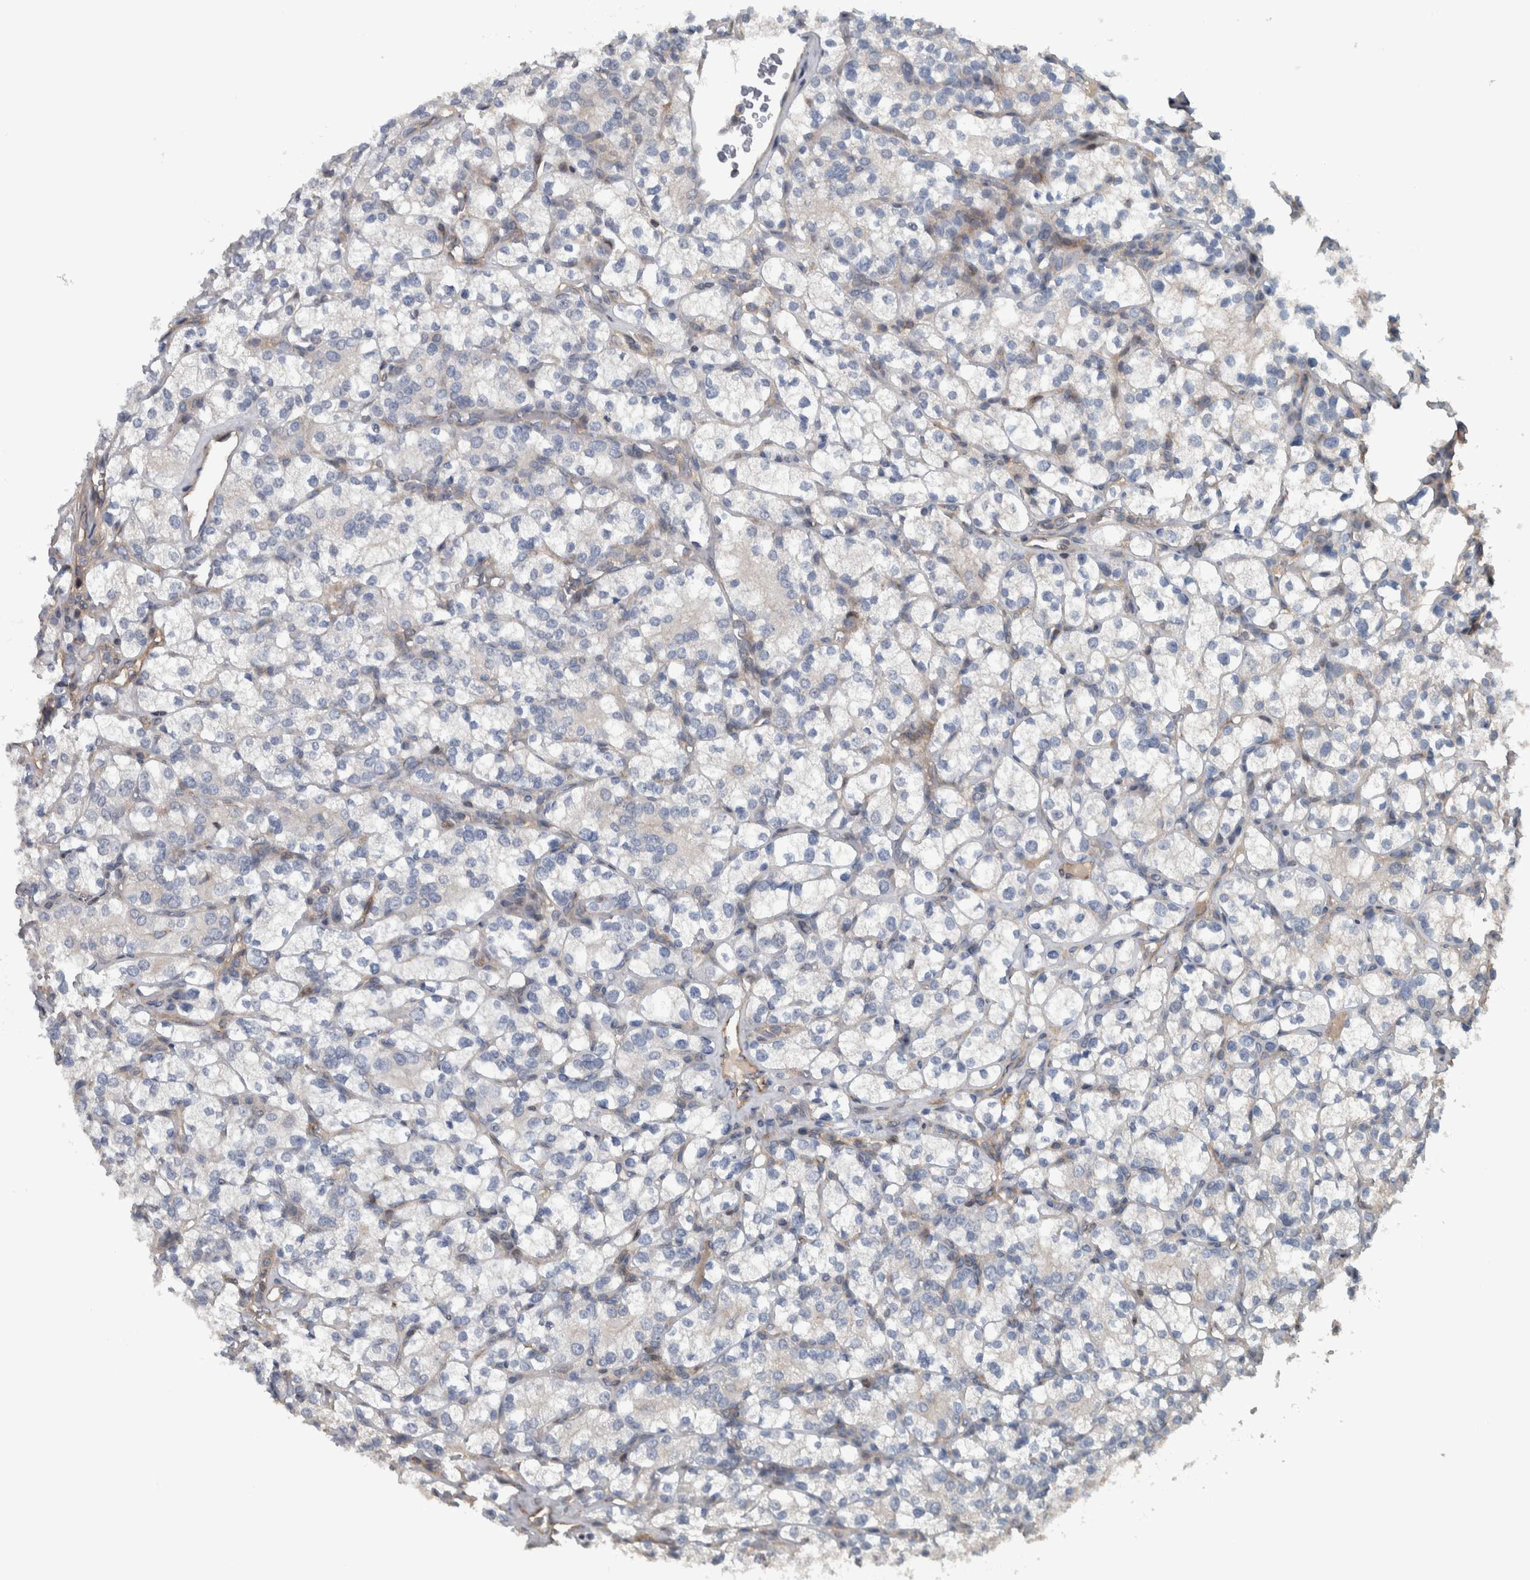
{"staining": {"intensity": "negative", "quantity": "none", "location": "none"}, "tissue": "renal cancer", "cell_type": "Tumor cells", "image_type": "cancer", "snomed": [{"axis": "morphology", "description": "Adenocarcinoma, NOS"}, {"axis": "topography", "description": "Kidney"}], "caption": "The immunohistochemistry photomicrograph has no significant expression in tumor cells of adenocarcinoma (renal) tissue.", "gene": "BAIAP2L1", "patient": {"sex": "male", "age": 77}}